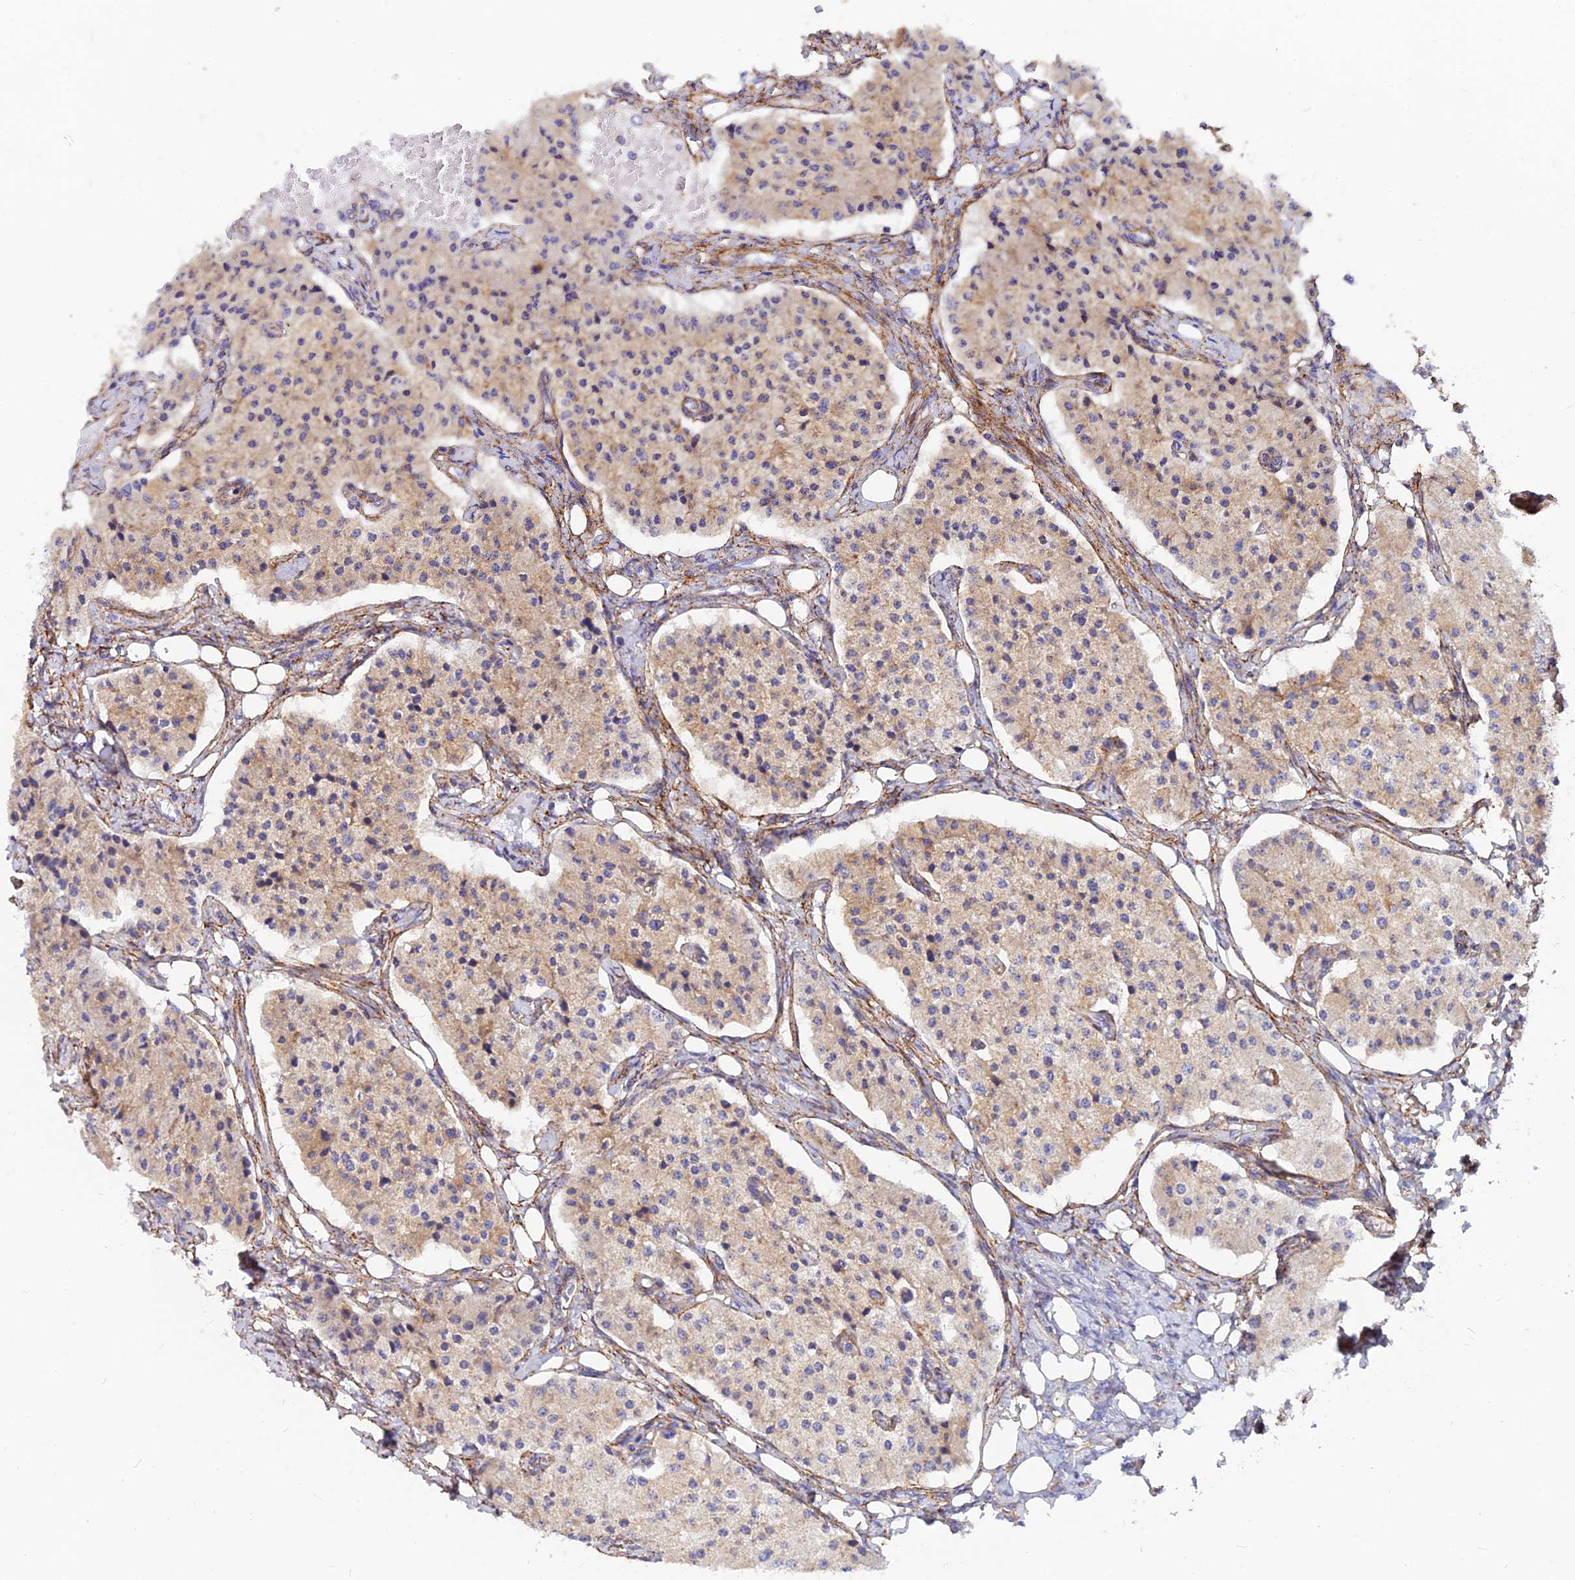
{"staining": {"intensity": "weak", "quantity": "25%-75%", "location": "cytoplasmic/membranous"}, "tissue": "carcinoid", "cell_type": "Tumor cells", "image_type": "cancer", "snomed": [{"axis": "morphology", "description": "Carcinoid, malignant, NOS"}, {"axis": "topography", "description": "Colon"}], "caption": "Immunohistochemistry image of malignant carcinoid stained for a protein (brown), which exhibits low levels of weak cytoplasmic/membranous staining in approximately 25%-75% of tumor cells.", "gene": "VSTM2L", "patient": {"sex": "female", "age": 52}}